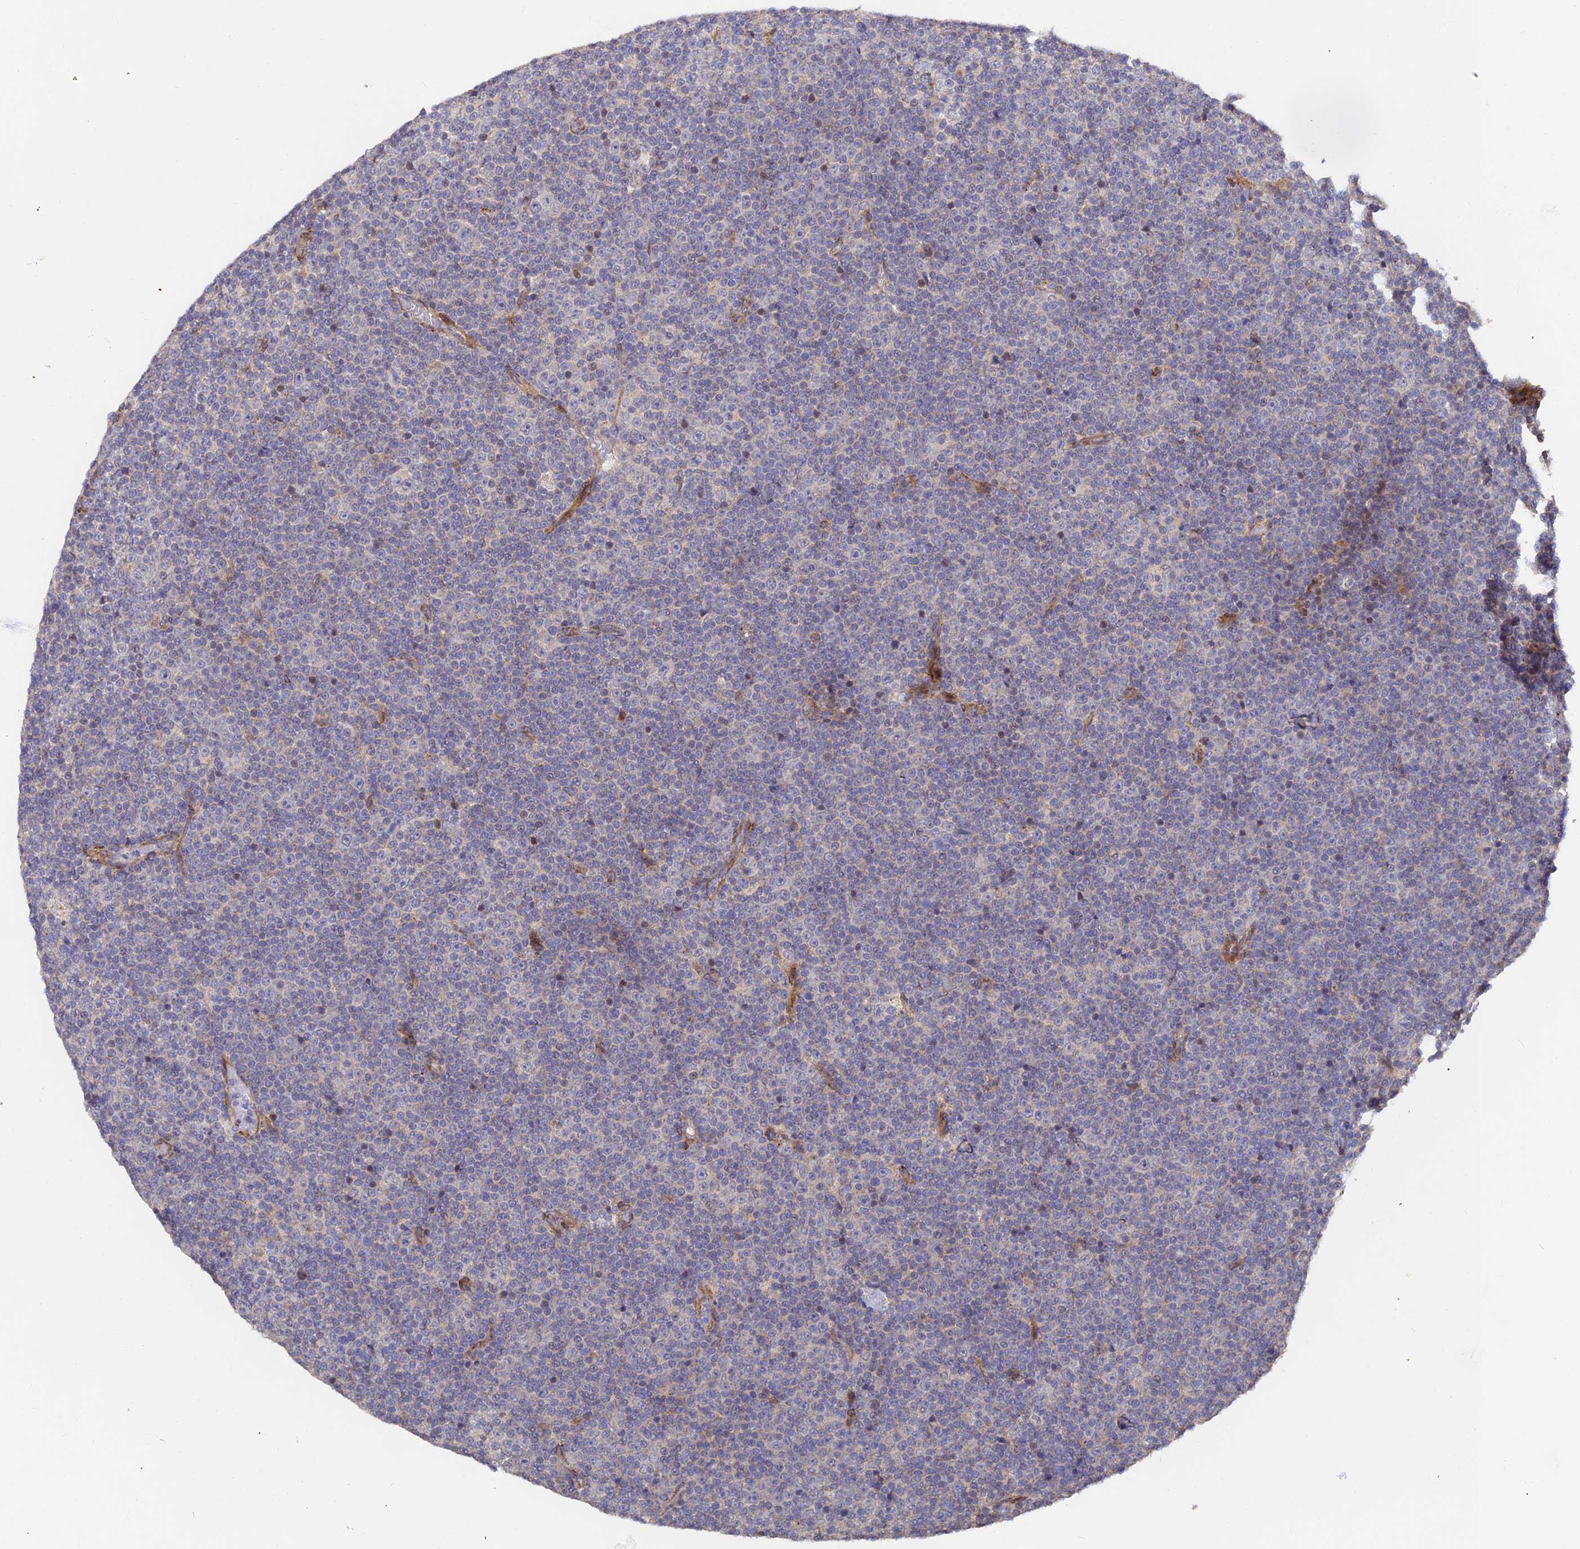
{"staining": {"intensity": "negative", "quantity": "none", "location": "none"}, "tissue": "lymphoma", "cell_type": "Tumor cells", "image_type": "cancer", "snomed": [{"axis": "morphology", "description": "Malignant lymphoma, non-Hodgkin's type, Low grade"}, {"axis": "topography", "description": "Lymph node"}], "caption": "A photomicrograph of low-grade malignant lymphoma, non-Hodgkin's type stained for a protein demonstrates no brown staining in tumor cells.", "gene": "ARL8B", "patient": {"sex": "female", "age": 67}}